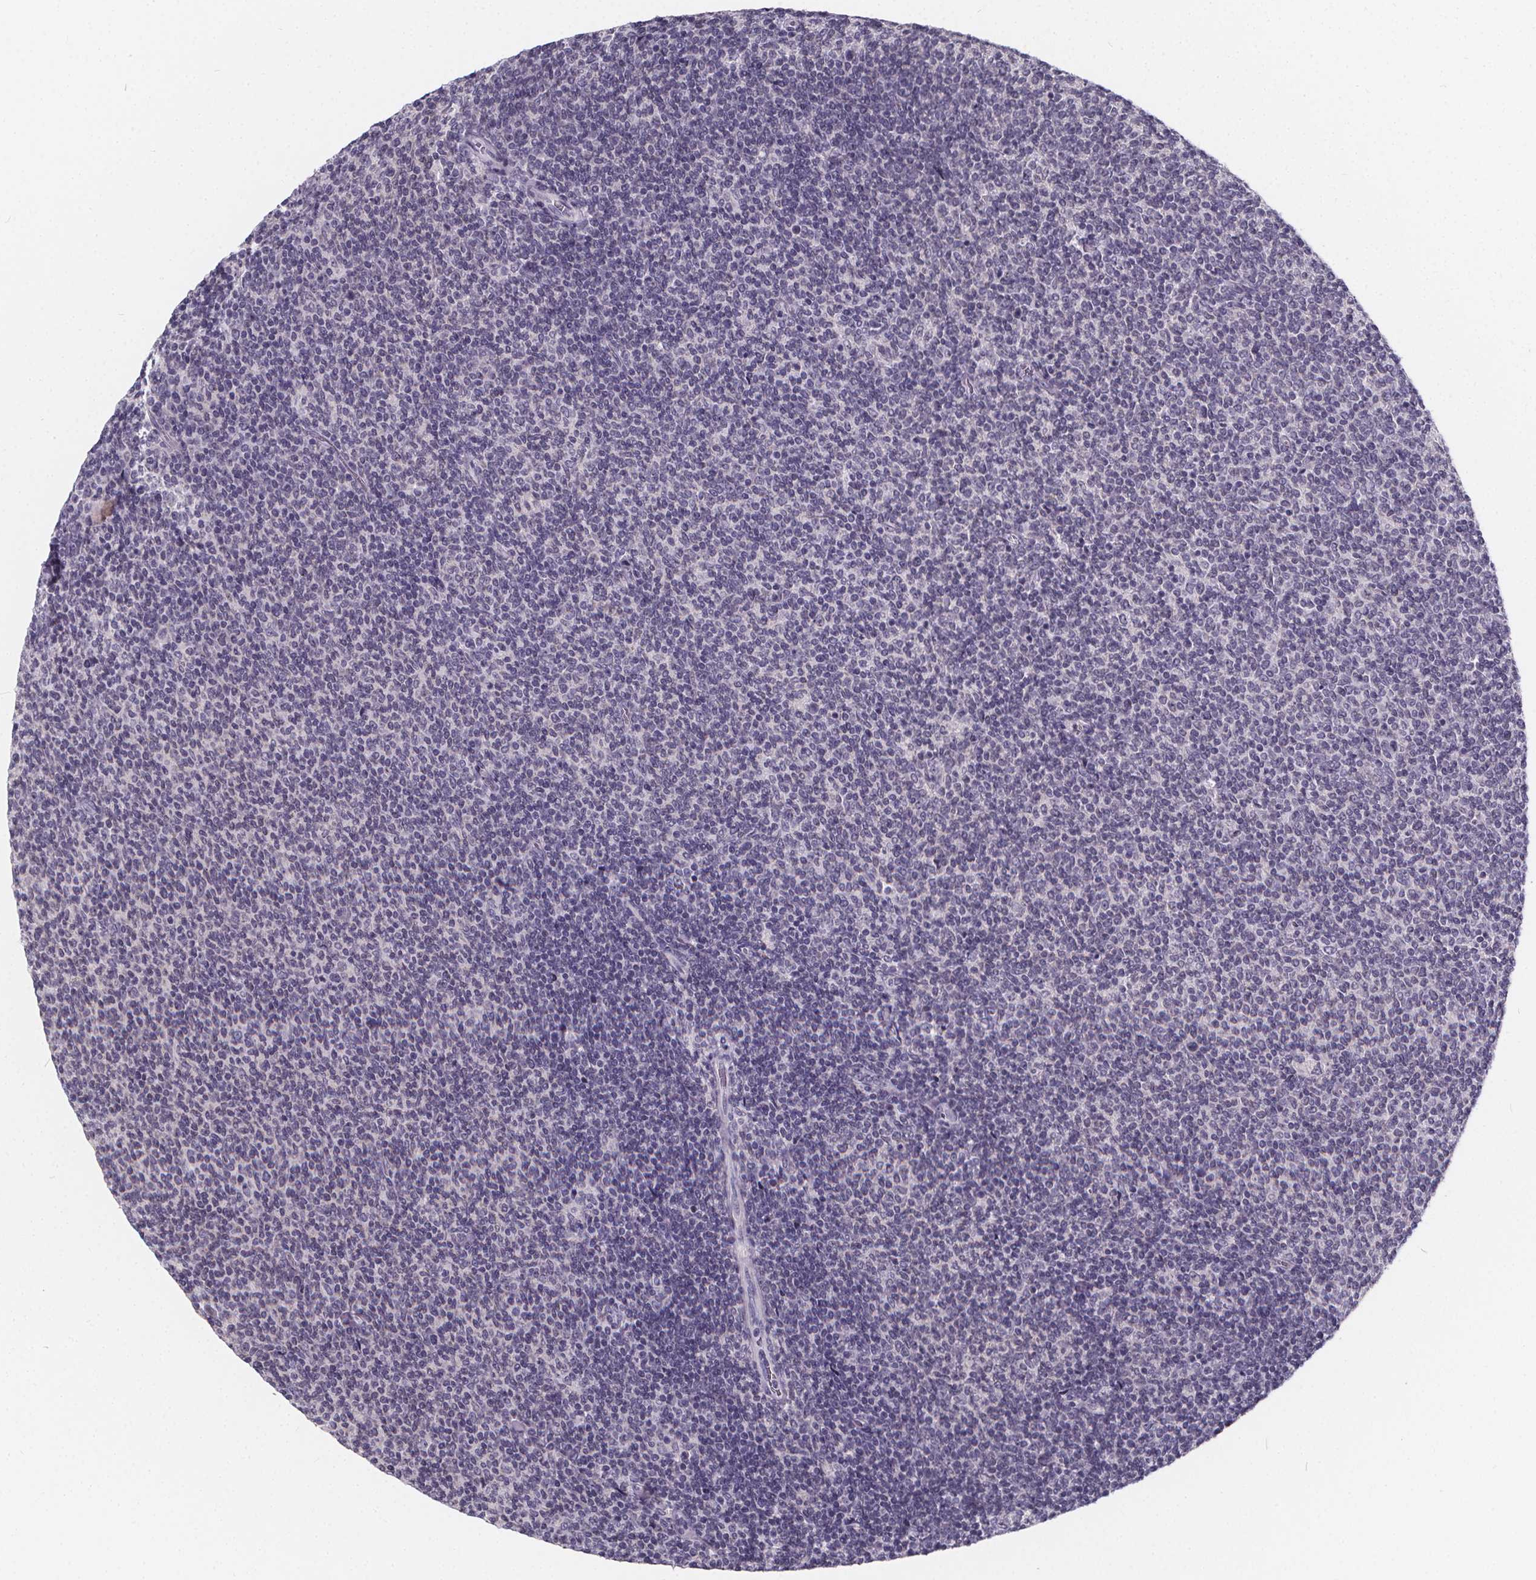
{"staining": {"intensity": "negative", "quantity": "none", "location": "none"}, "tissue": "lymphoma", "cell_type": "Tumor cells", "image_type": "cancer", "snomed": [{"axis": "morphology", "description": "Malignant lymphoma, non-Hodgkin's type, Low grade"}, {"axis": "topography", "description": "Lymph node"}], "caption": "Tumor cells show no significant protein staining in lymphoma.", "gene": "SPEF2", "patient": {"sex": "male", "age": 52}}